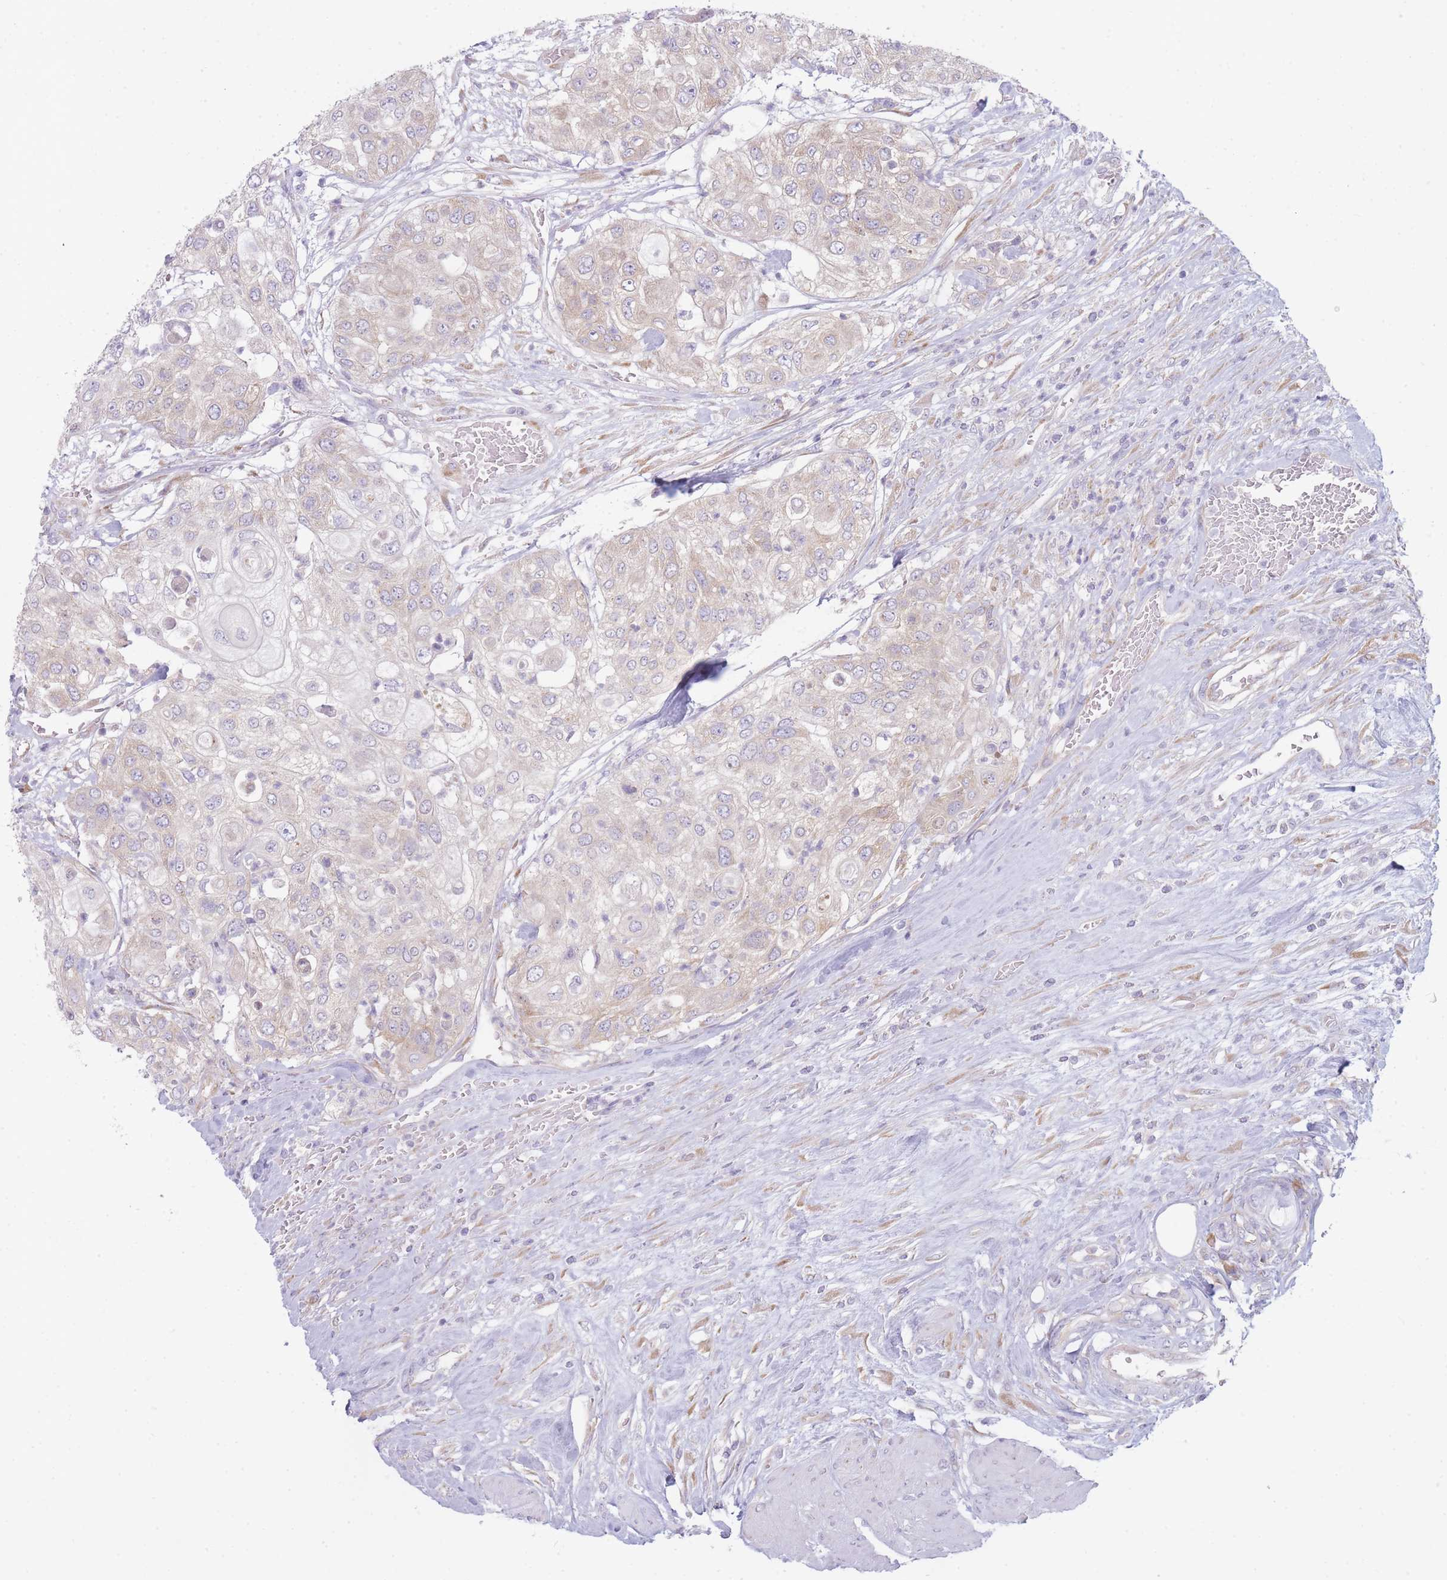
{"staining": {"intensity": "weak", "quantity": "<25%", "location": "cytoplasmic/membranous"}, "tissue": "urothelial cancer", "cell_type": "Tumor cells", "image_type": "cancer", "snomed": [{"axis": "morphology", "description": "Urothelial carcinoma, High grade"}, {"axis": "topography", "description": "Urinary bladder"}], "caption": "Protein analysis of urothelial cancer reveals no significant staining in tumor cells. The staining was performed using DAB to visualize the protein expression in brown, while the nuclei were stained in blue with hematoxylin (Magnification: 20x).", "gene": "OR5L2", "patient": {"sex": "female", "age": 79}}